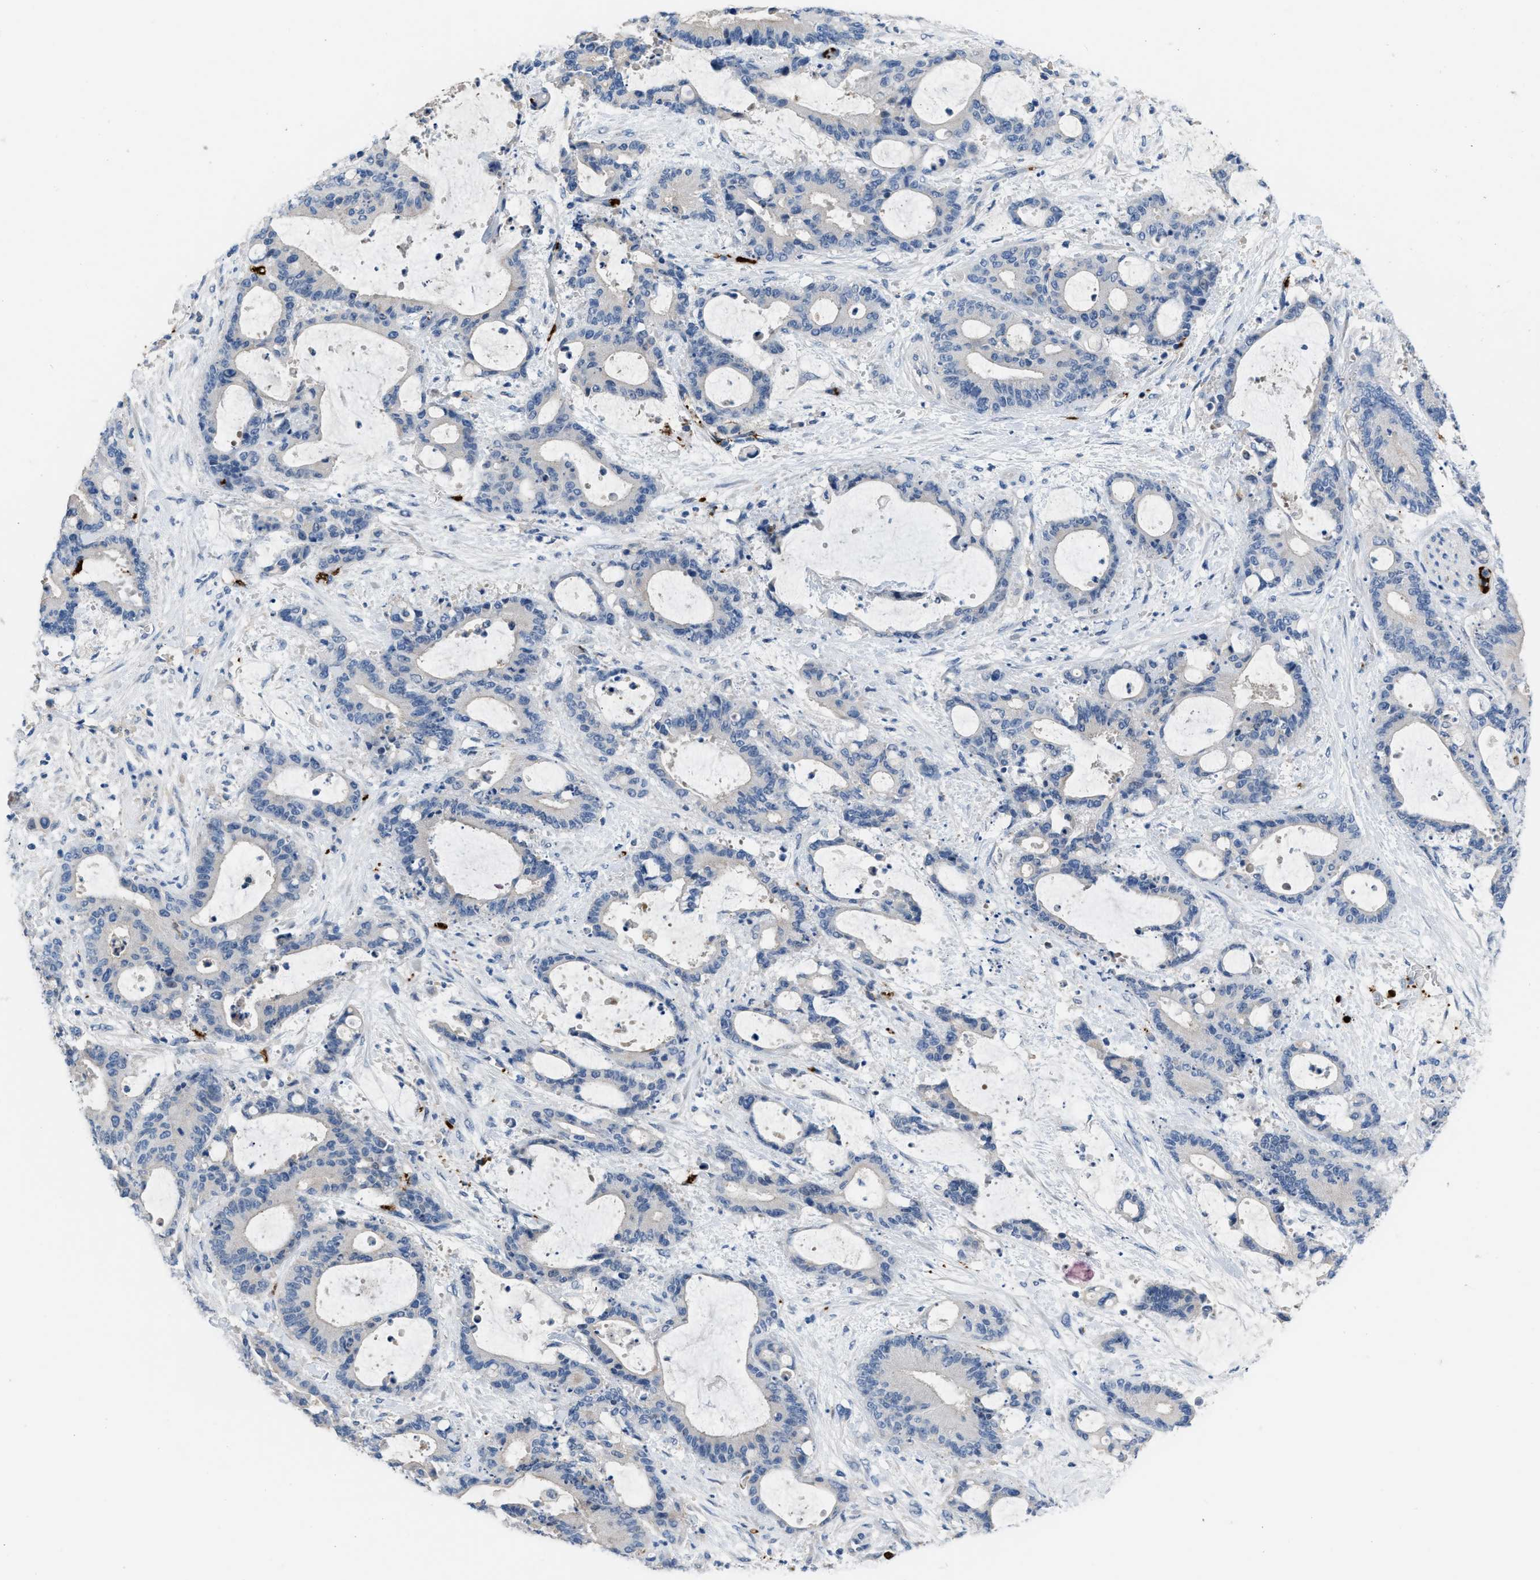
{"staining": {"intensity": "negative", "quantity": "none", "location": "none"}, "tissue": "liver cancer", "cell_type": "Tumor cells", "image_type": "cancer", "snomed": [{"axis": "morphology", "description": "Normal tissue, NOS"}, {"axis": "morphology", "description": "Cholangiocarcinoma"}, {"axis": "topography", "description": "Liver"}, {"axis": "topography", "description": "Peripheral nerve tissue"}], "caption": "Photomicrograph shows no significant protein expression in tumor cells of liver cholangiocarcinoma.", "gene": "FGF18", "patient": {"sex": "female", "age": 73}}